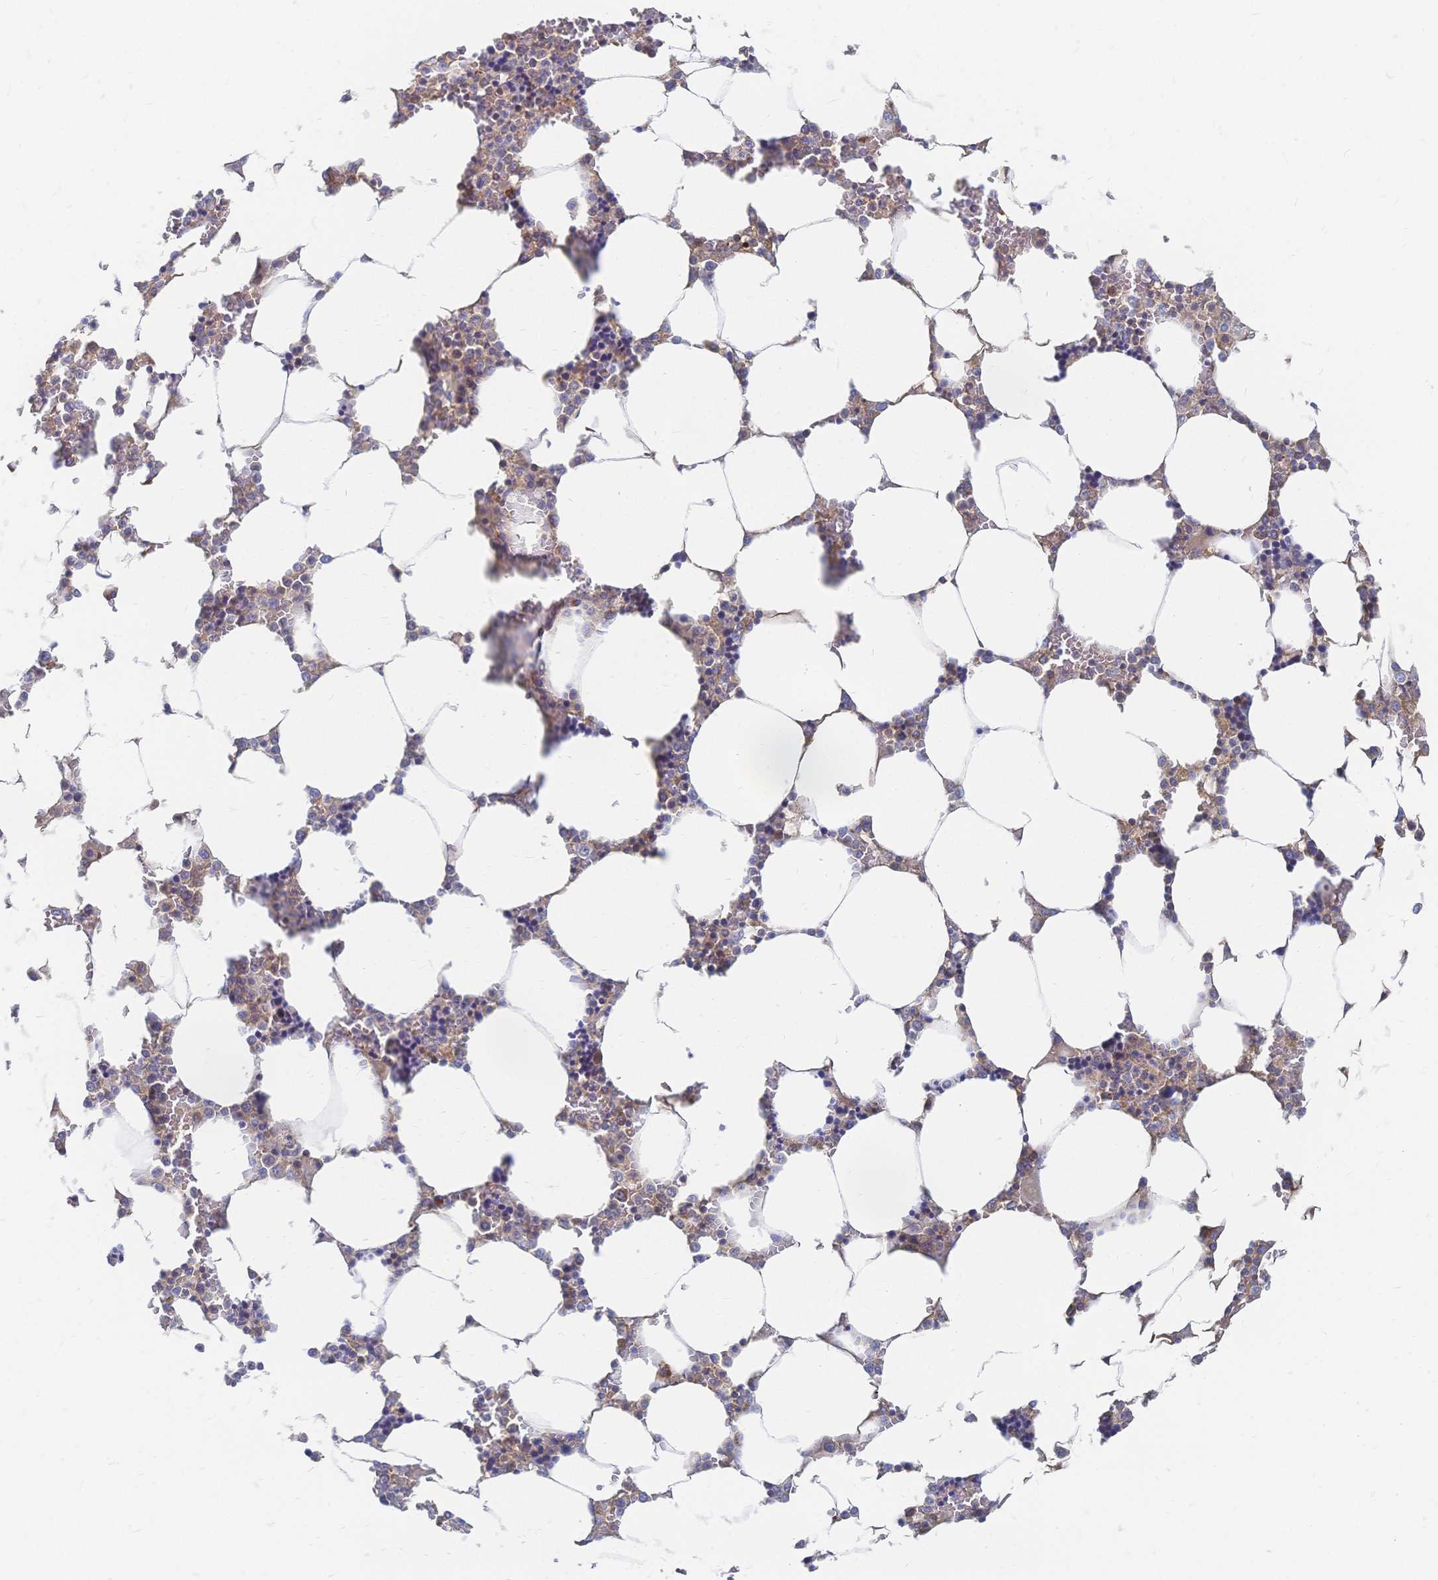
{"staining": {"intensity": "weak", "quantity": "<25%", "location": "cytoplasmic/membranous"}, "tissue": "bone marrow", "cell_type": "Hematopoietic cells", "image_type": "normal", "snomed": [{"axis": "morphology", "description": "Normal tissue, NOS"}, {"axis": "topography", "description": "Bone marrow"}], "caption": "The photomicrograph shows no significant positivity in hematopoietic cells of bone marrow.", "gene": "SORBS1", "patient": {"sex": "male", "age": 64}}